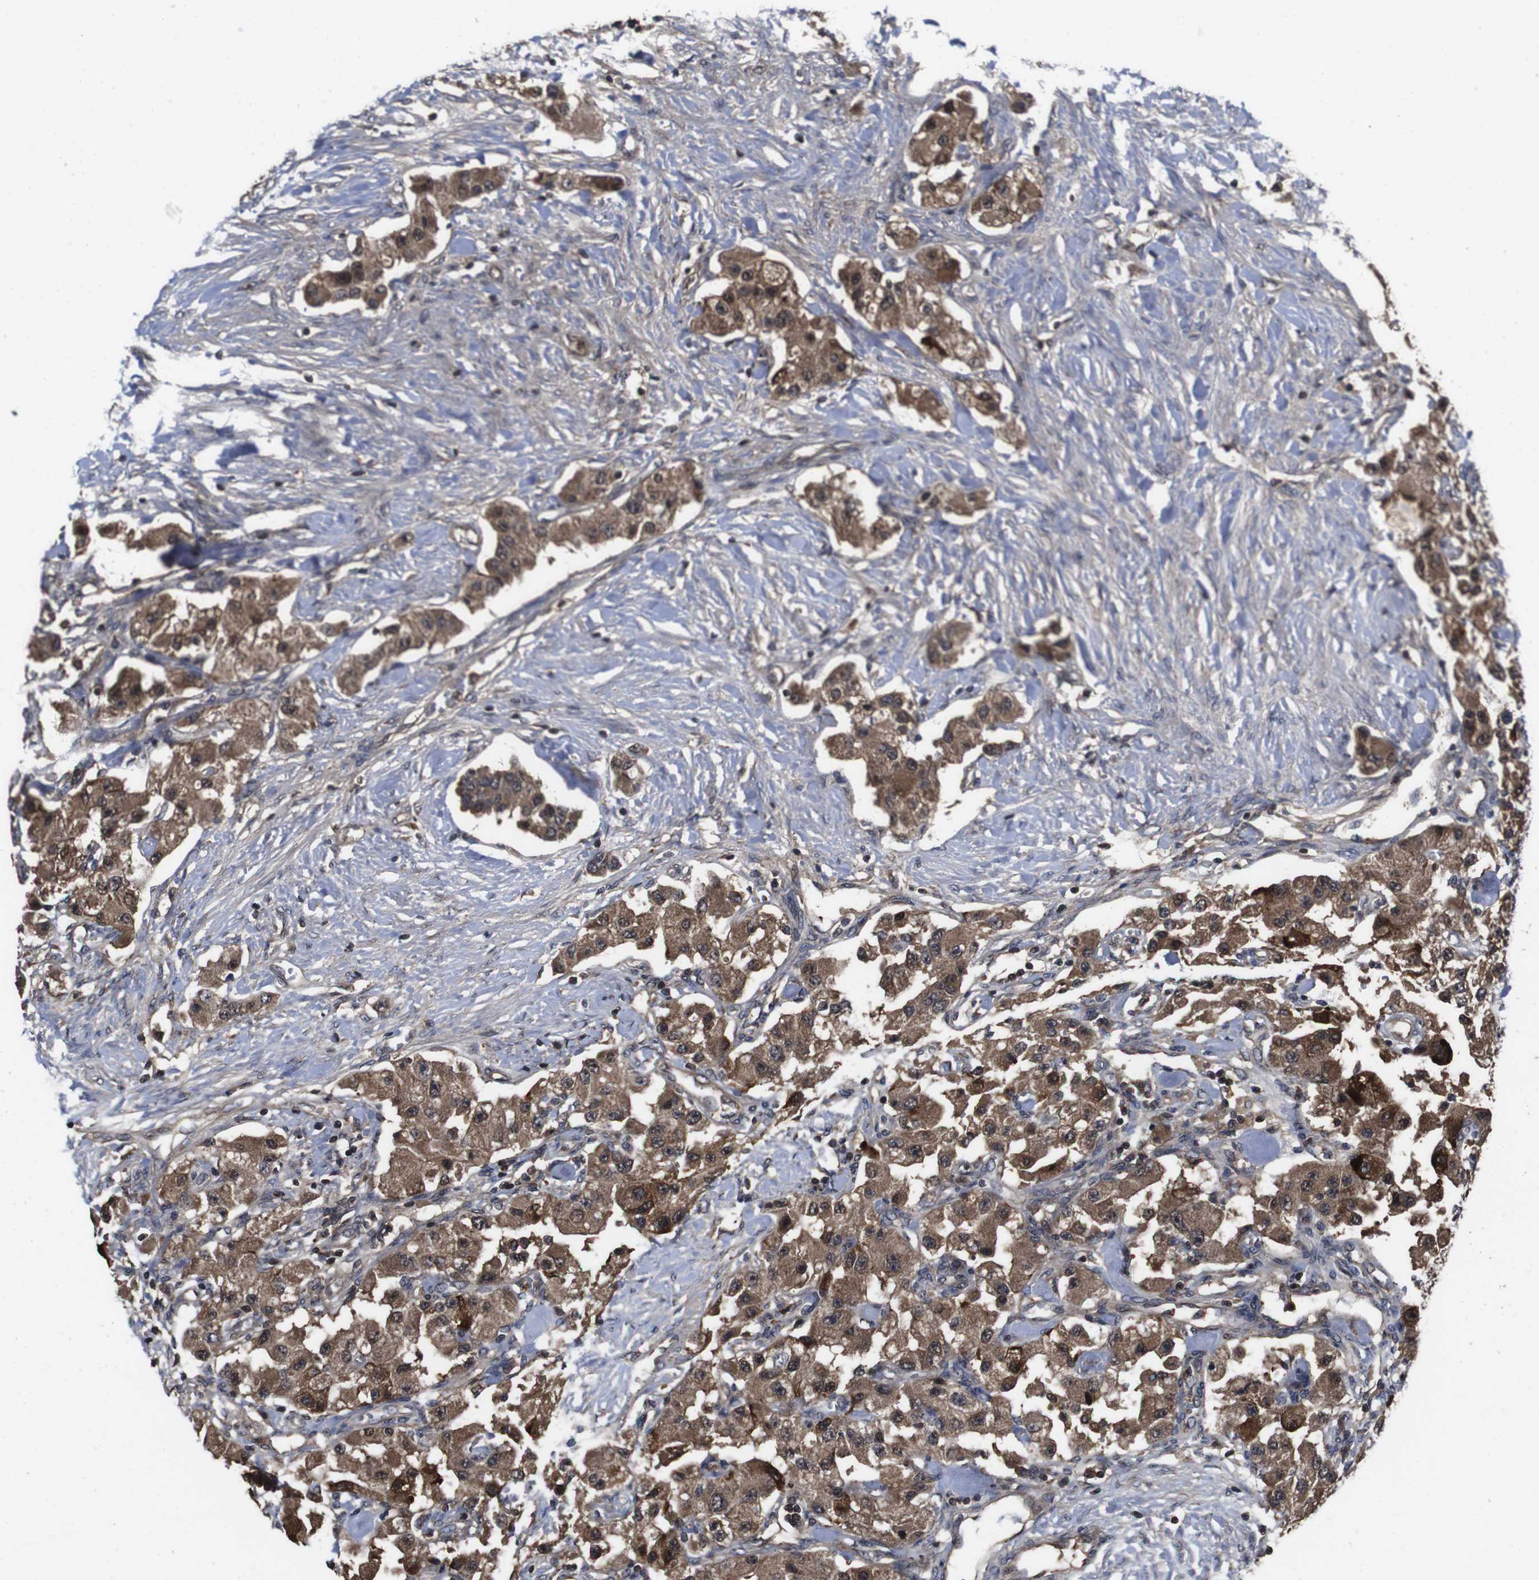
{"staining": {"intensity": "moderate", "quantity": ">75%", "location": "cytoplasmic/membranous"}, "tissue": "carcinoid", "cell_type": "Tumor cells", "image_type": "cancer", "snomed": [{"axis": "morphology", "description": "Carcinoid, malignant, NOS"}, {"axis": "topography", "description": "Pancreas"}], "caption": "Tumor cells show medium levels of moderate cytoplasmic/membranous positivity in approximately >75% of cells in carcinoid. The staining was performed using DAB to visualize the protein expression in brown, while the nuclei were stained in blue with hematoxylin (Magnification: 20x).", "gene": "CXCL11", "patient": {"sex": "male", "age": 41}}